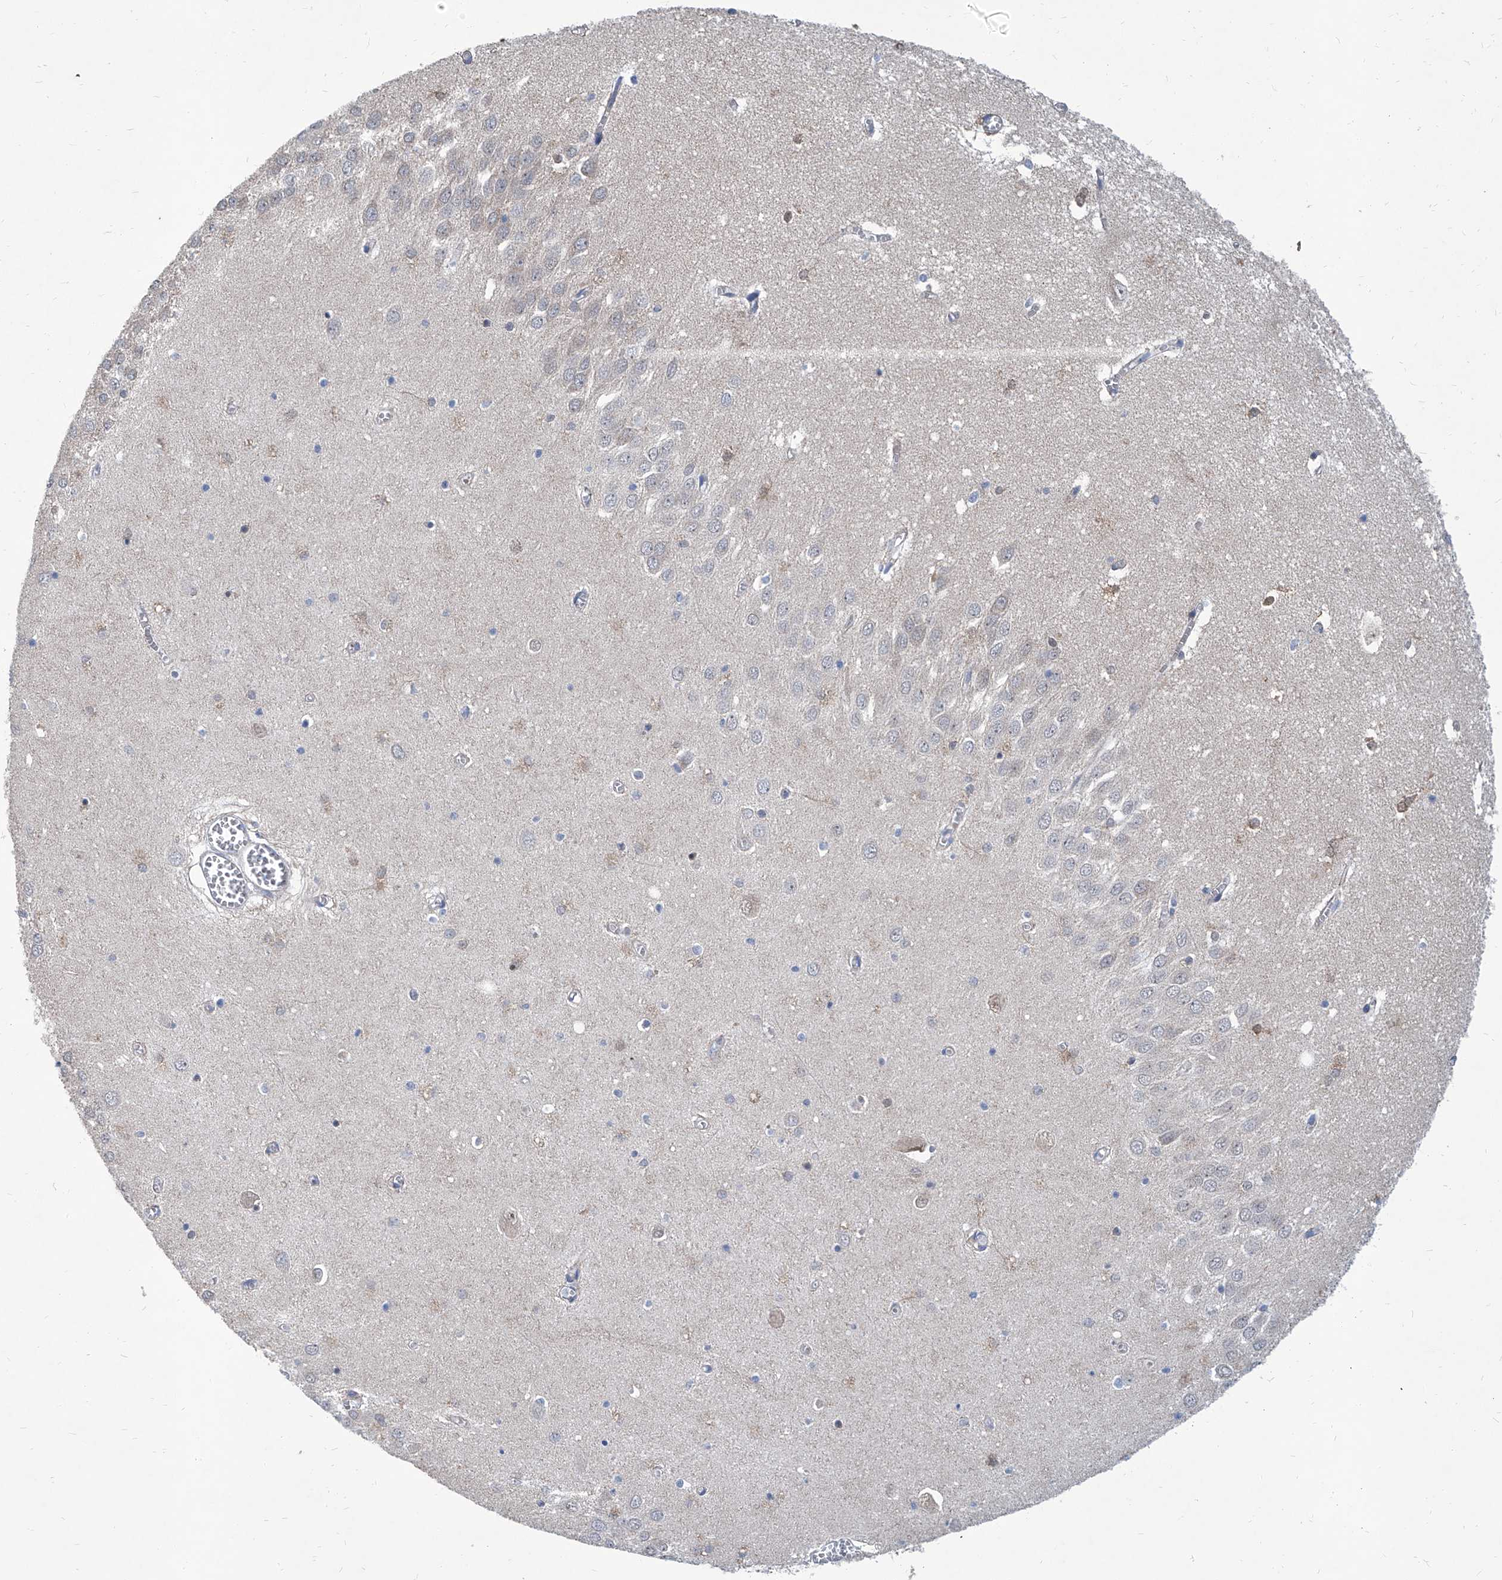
{"staining": {"intensity": "weak", "quantity": "<25%", "location": "cytoplasmic/membranous"}, "tissue": "hippocampus", "cell_type": "Glial cells", "image_type": "normal", "snomed": [{"axis": "morphology", "description": "Normal tissue, NOS"}, {"axis": "topography", "description": "Hippocampus"}], "caption": "High power microscopy photomicrograph of an immunohistochemistry (IHC) histopathology image of normal hippocampus, revealing no significant staining in glial cells.", "gene": "USP48", "patient": {"sex": "male", "age": 70}}